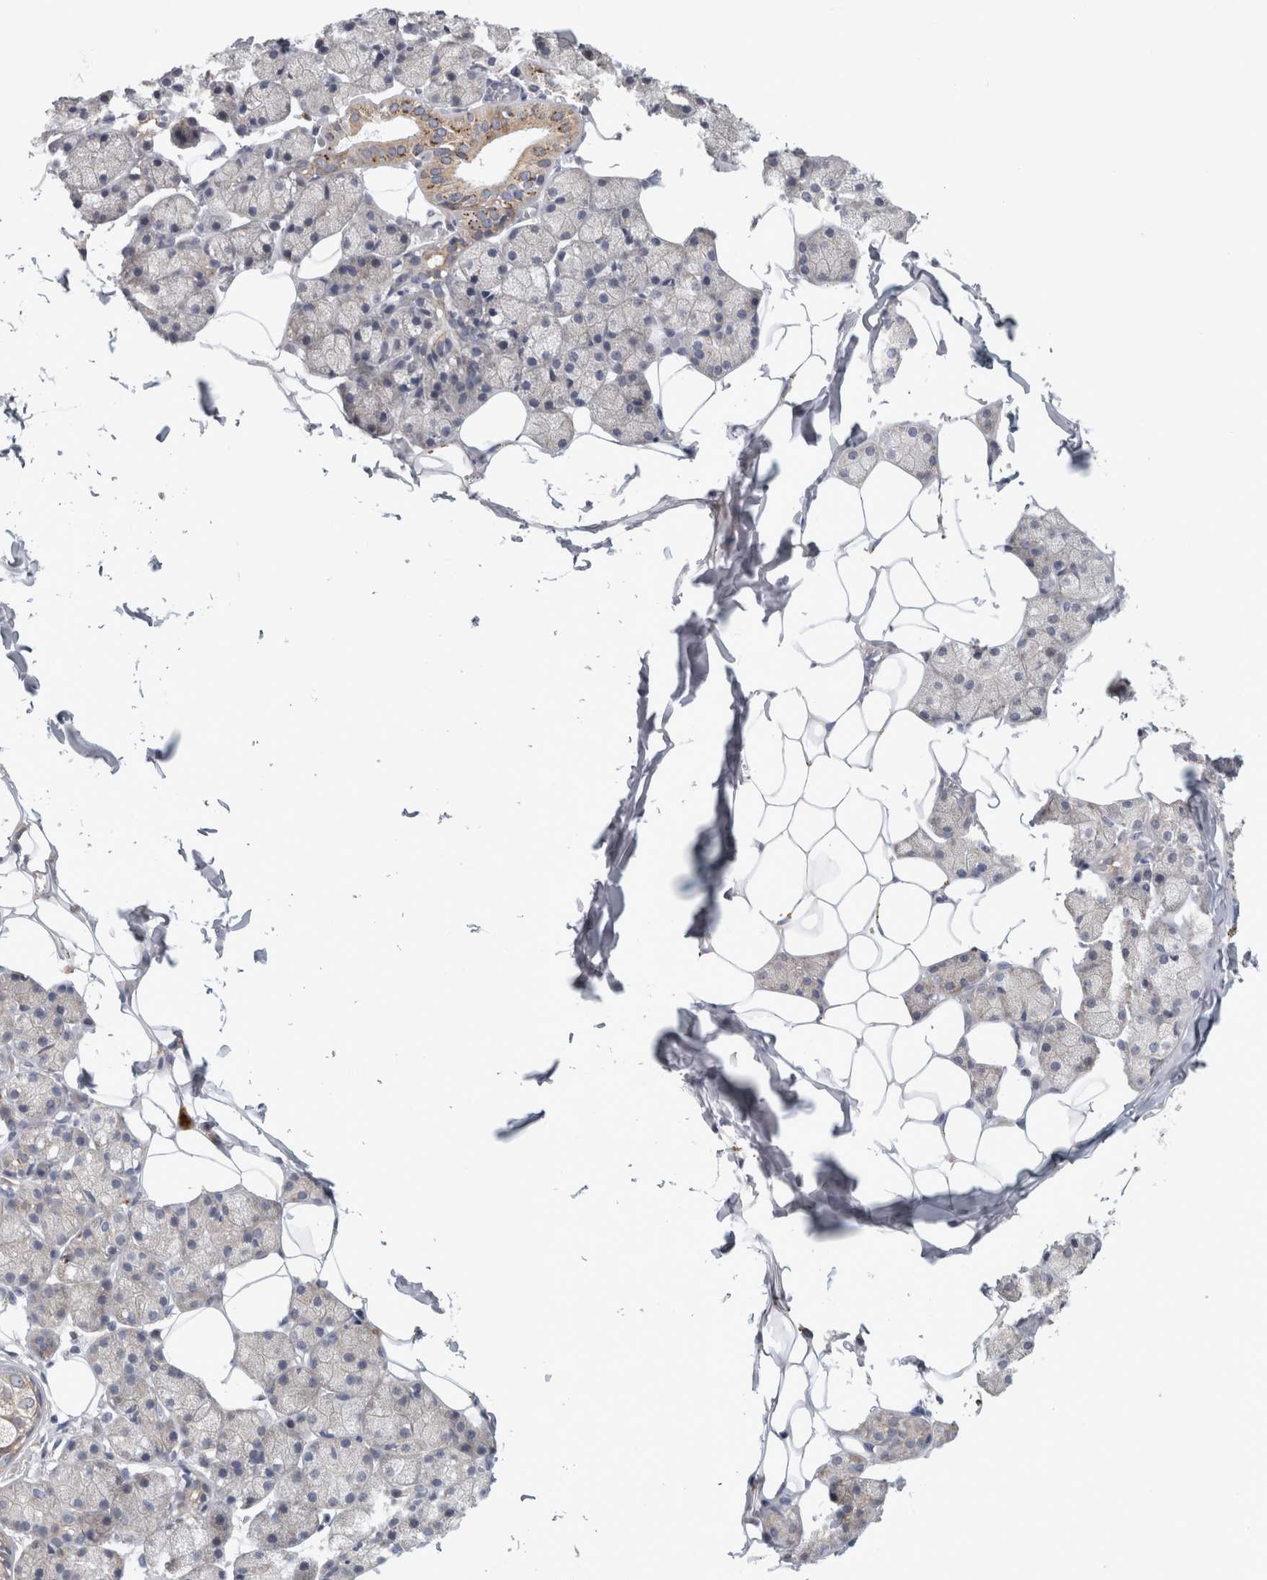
{"staining": {"intensity": "strong", "quantity": "<25%", "location": "cytoplasmic/membranous"}, "tissue": "salivary gland", "cell_type": "Glandular cells", "image_type": "normal", "snomed": [{"axis": "morphology", "description": "Normal tissue, NOS"}, {"axis": "topography", "description": "Salivary gland"}], "caption": "Immunohistochemistry (IHC) of normal human salivary gland shows medium levels of strong cytoplasmic/membranous staining in about <25% of glandular cells.", "gene": "ATXN2", "patient": {"sex": "female", "age": 33}}